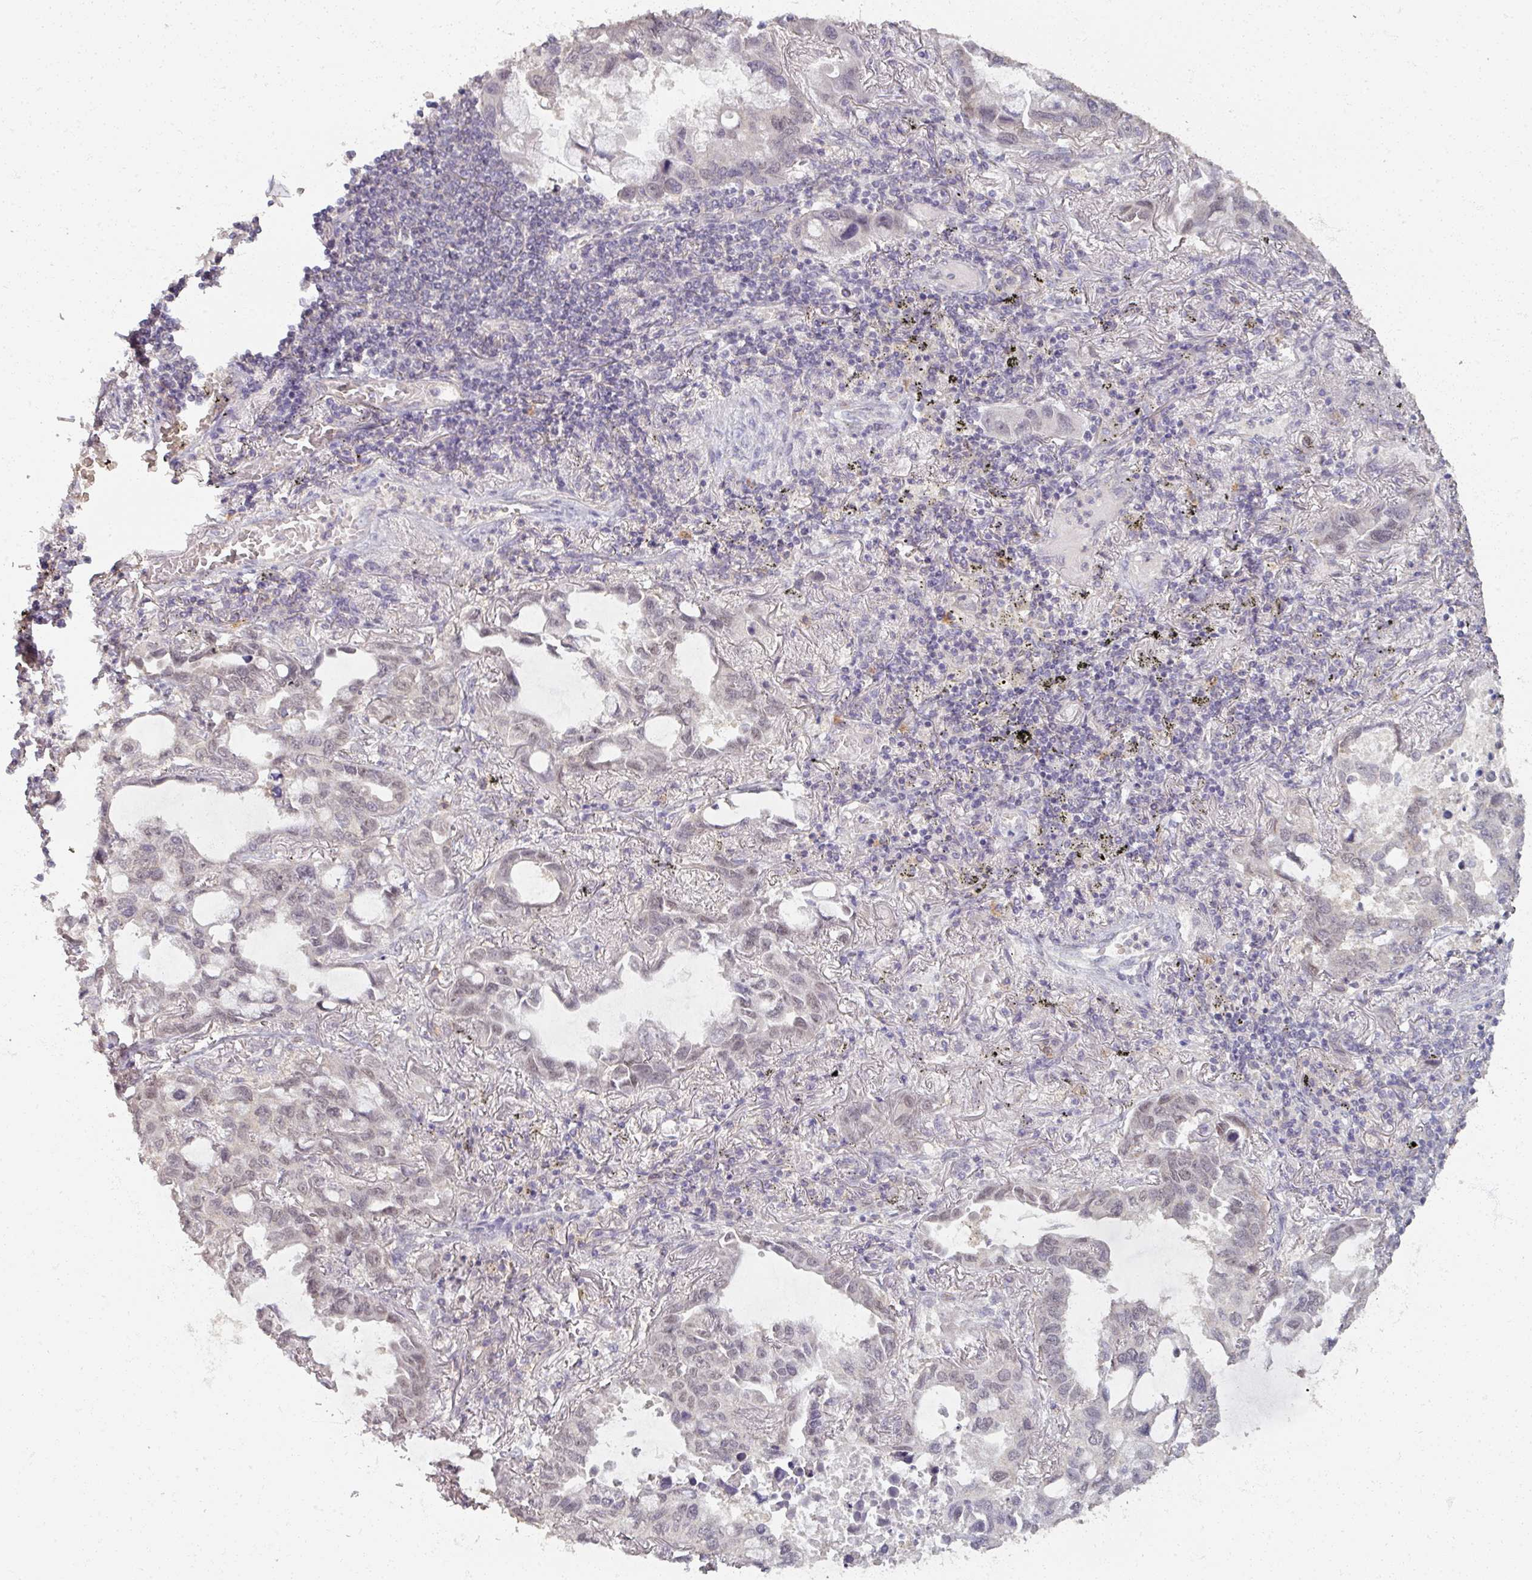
{"staining": {"intensity": "weak", "quantity": "<25%", "location": "nuclear"}, "tissue": "lung cancer", "cell_type": "Tumor cells", "image_type": "cancer", "snomed": [{"axis": "morphology", "description": "Adenocarcinoma, NOS"}, {"axis": "topography", "description": "Lung"}], "caption": "Immunohistochemical staining of human lung adenocarcinoma demonstrates no significant positivity in tumor cells.", "gene": "SOX11", "patient": {"sex": "male", "age": 64}}